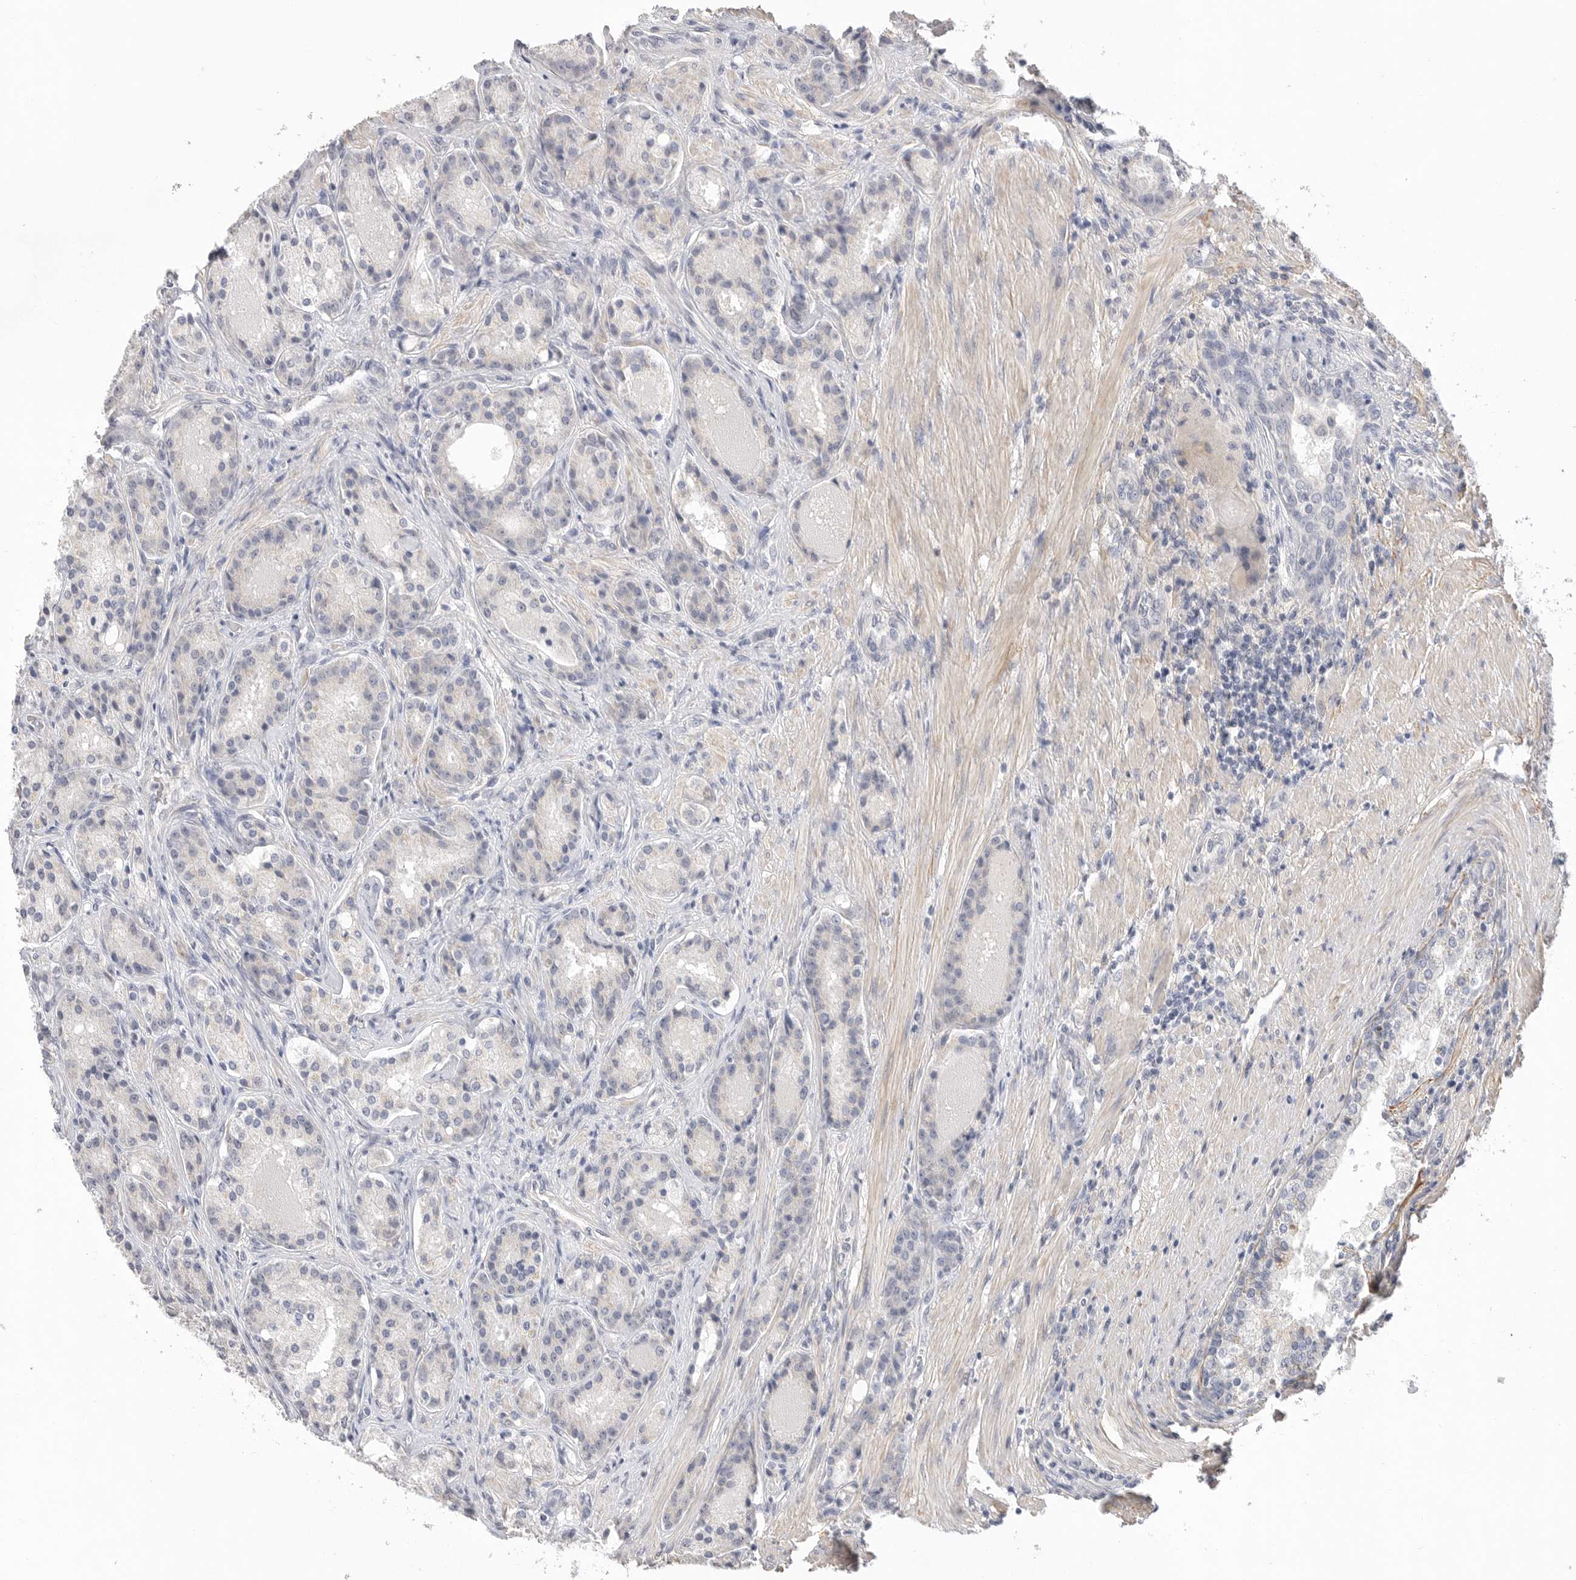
{"staining": {"intensity": "negative", "quantity": "none", "location": "none"}, "tissue": "prostate cancer", "cell_type": "Tumor cells", "image_type": "cancer", "snomed": [{"axis": "morphology", "description": "Adenocarcinoma, High grade"}, {"axis": "topography", "description": "Prostate"}], "caption": "Prostate adenocarcinoma (high-grade) was stained to show a protein in brown. There is no significant staining in tumor cells. Nuclei are stained in blue.", "gene": "FBN2", "patient": {"sex": "male", "age": 60}}